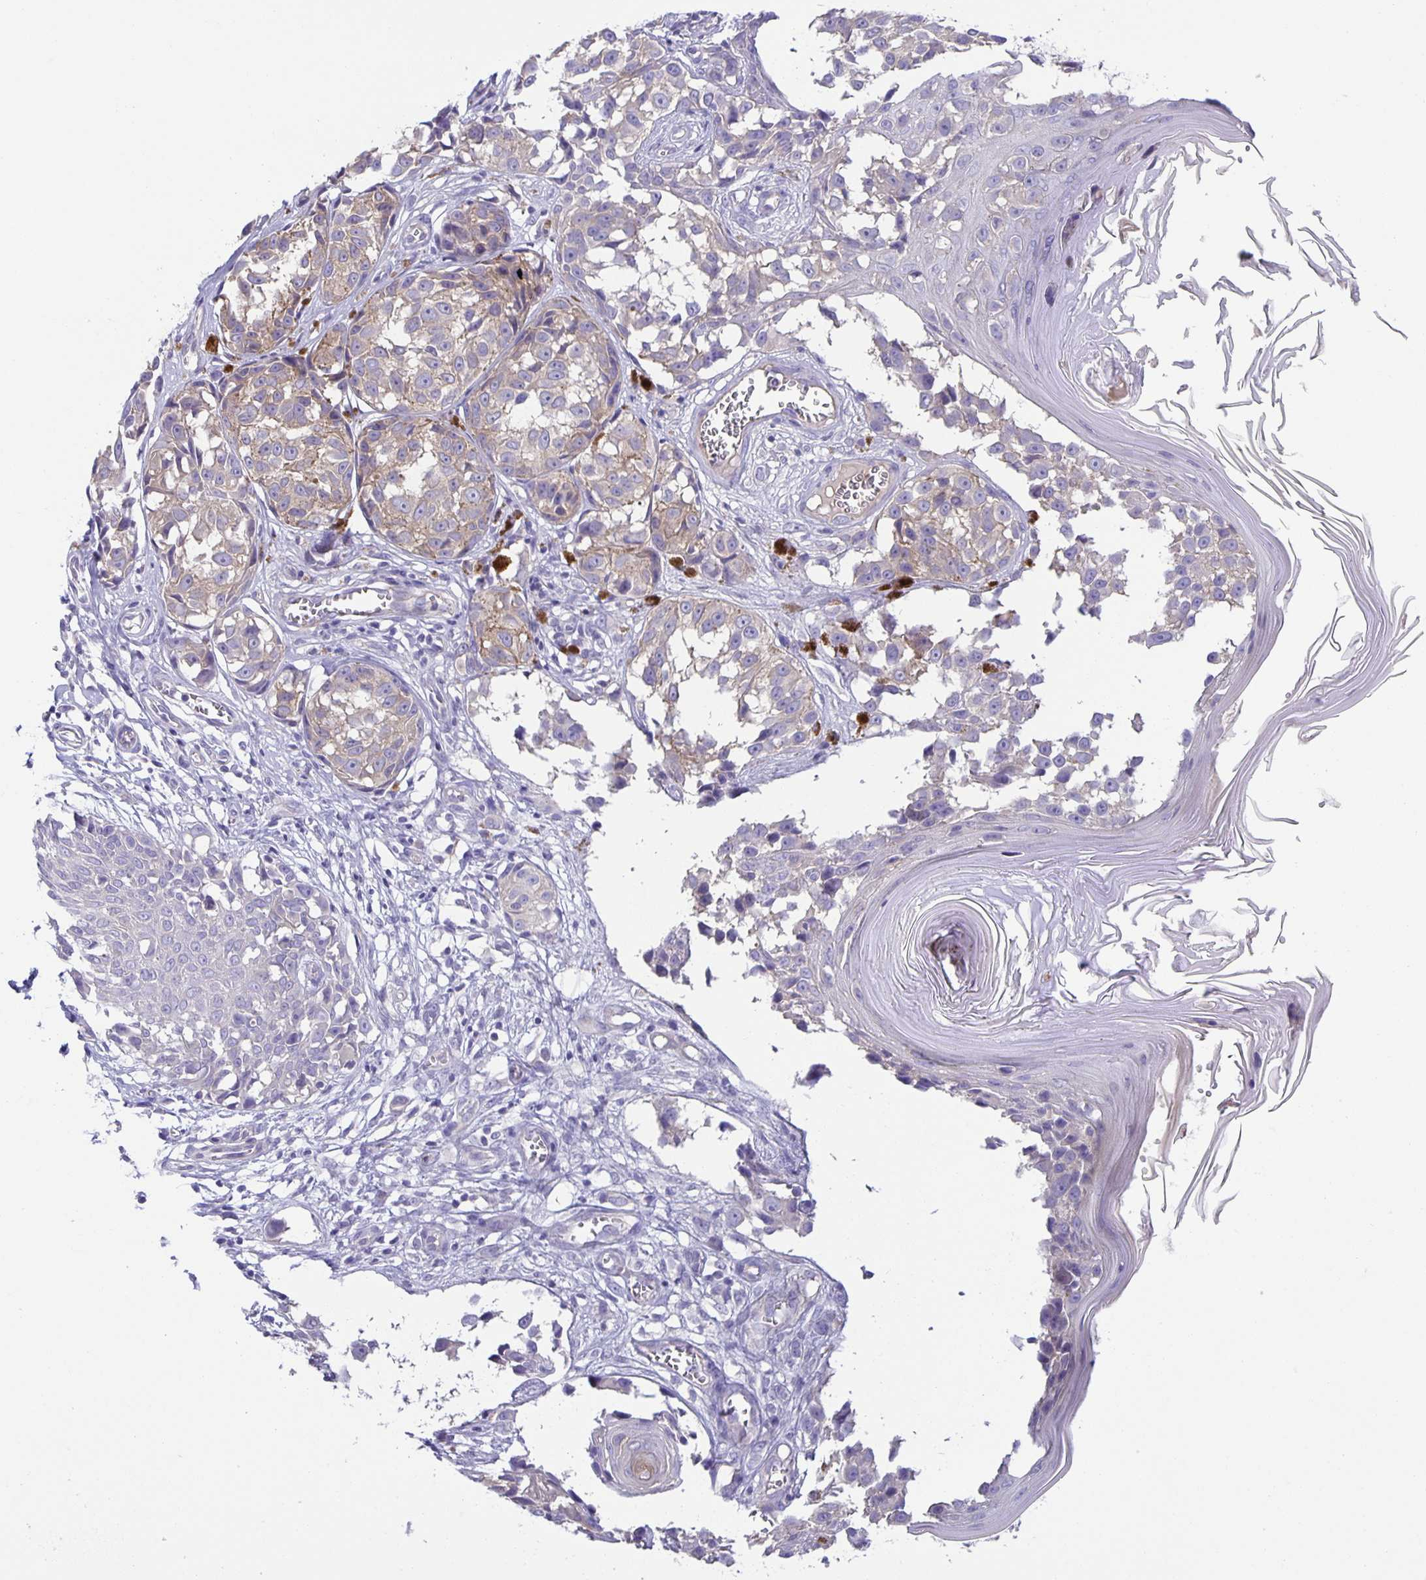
{"staining": {"intensity": "weak", "quantity": "<25%", "location": "cytoplasmic/membranous"}, "tissue": "melanoma", "cell_type": "Tumor cells", "image_type": "cancer", "snomed": [{"axis": "morphology", "description": "Malignant melanoma, NOS"}, {"axis": "topography", "description": "Skin"}], "caption": "Tumor cells are negative for protein expression in human malignant melanoma.", "gene": "PTPN3", "patient": {"sex": "male", "age": 73}}